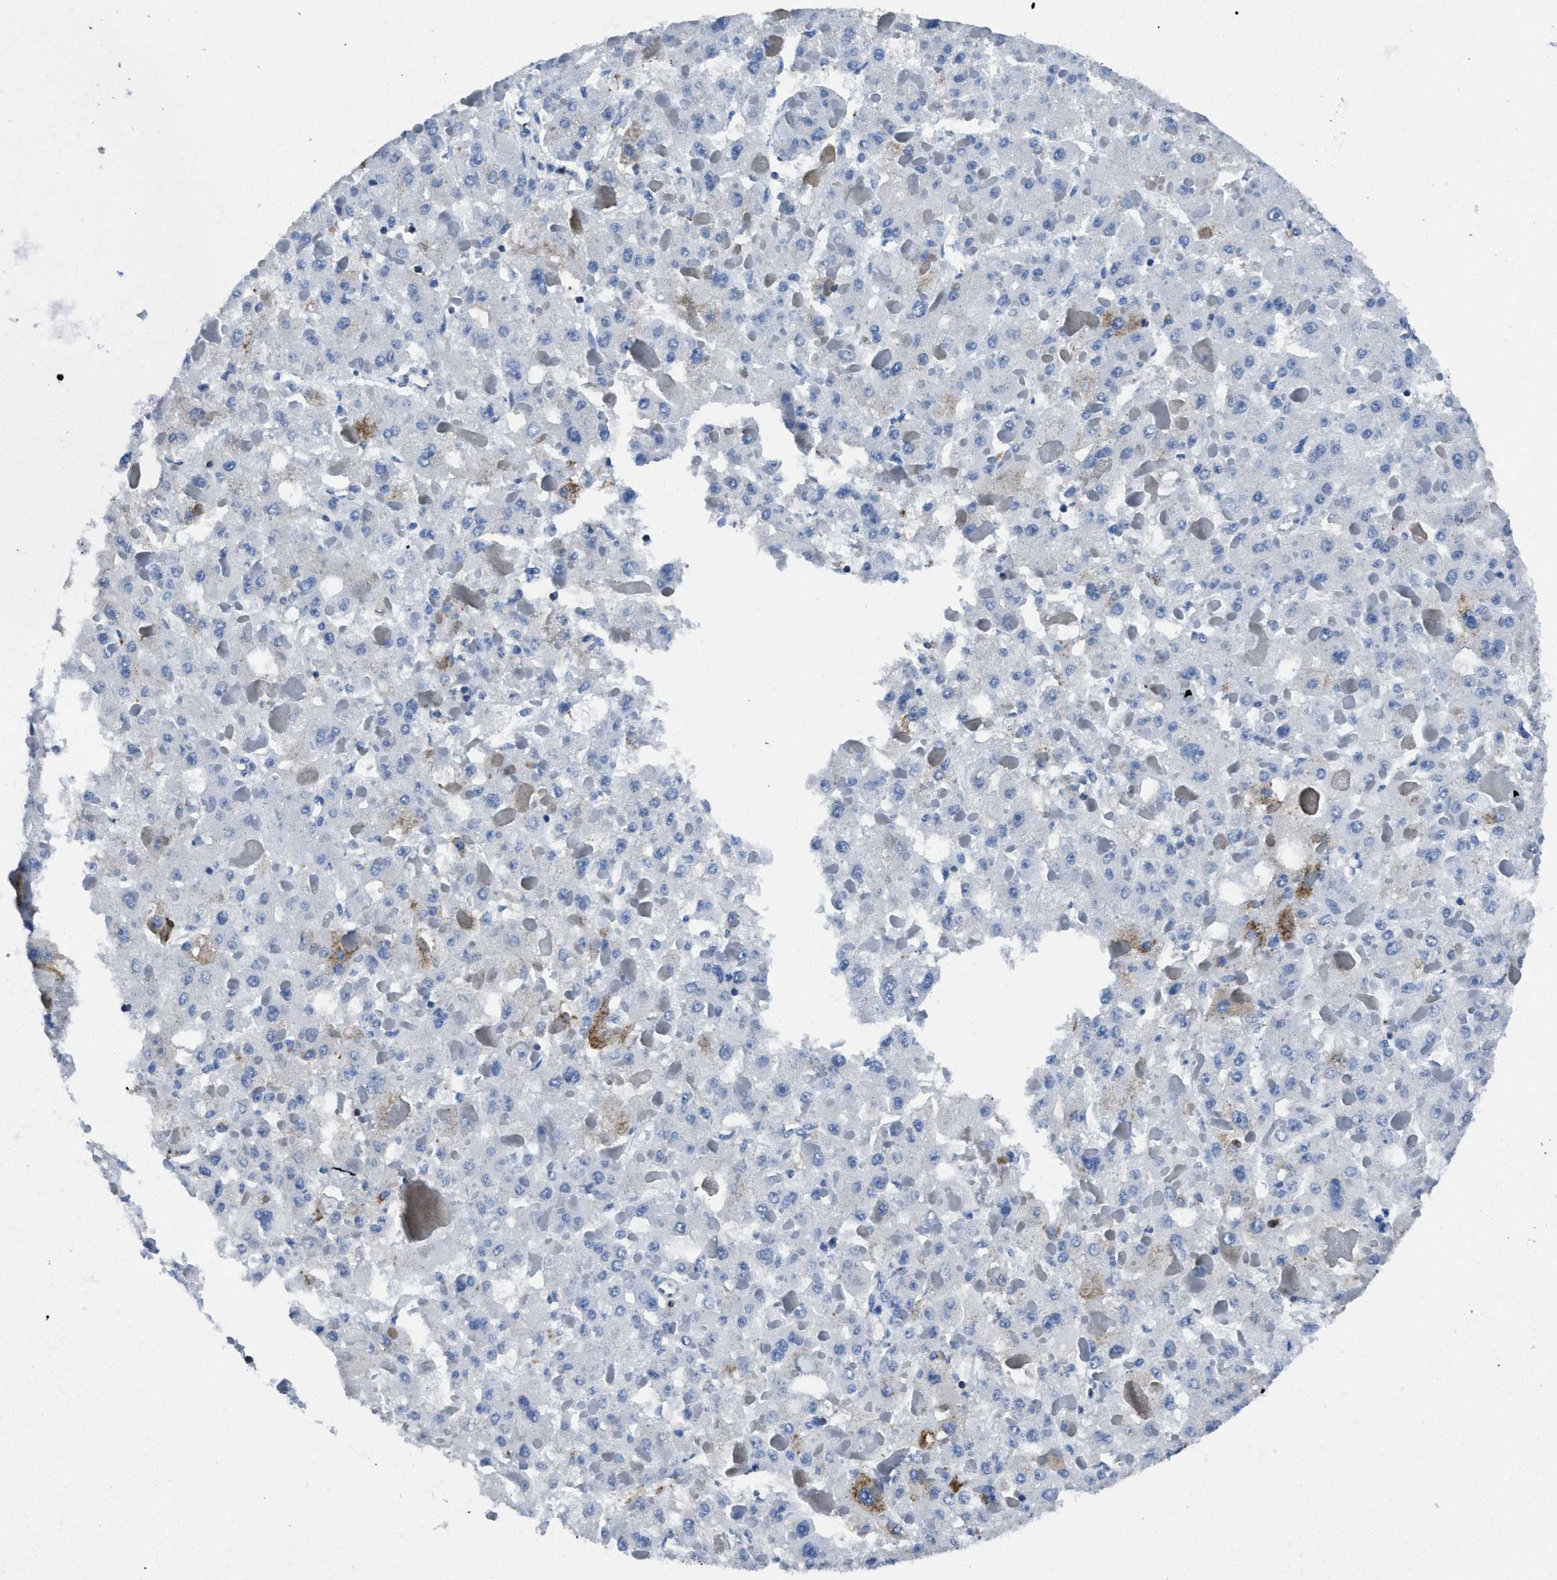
{"staining": {"intensity": "negative", "quantity": "none", "location": "none"}, "tissue": "liver cancer", "cell_type": "Tumor cells", "image_type": "cancer", "snomed": [{"axis": "morphology", "description": "Carcinoma, Hepatocellular, NOS"}, {"axis": "topography", "description": "Liver"}], "caption": "A photomicrograph of liver cancer stained for a protein displays no brown staining in tumor cells. (DAB immunohistochemistry, high magnification).", "gene": "ITGA3", "patient": {"sex": "female", "age": 73}}